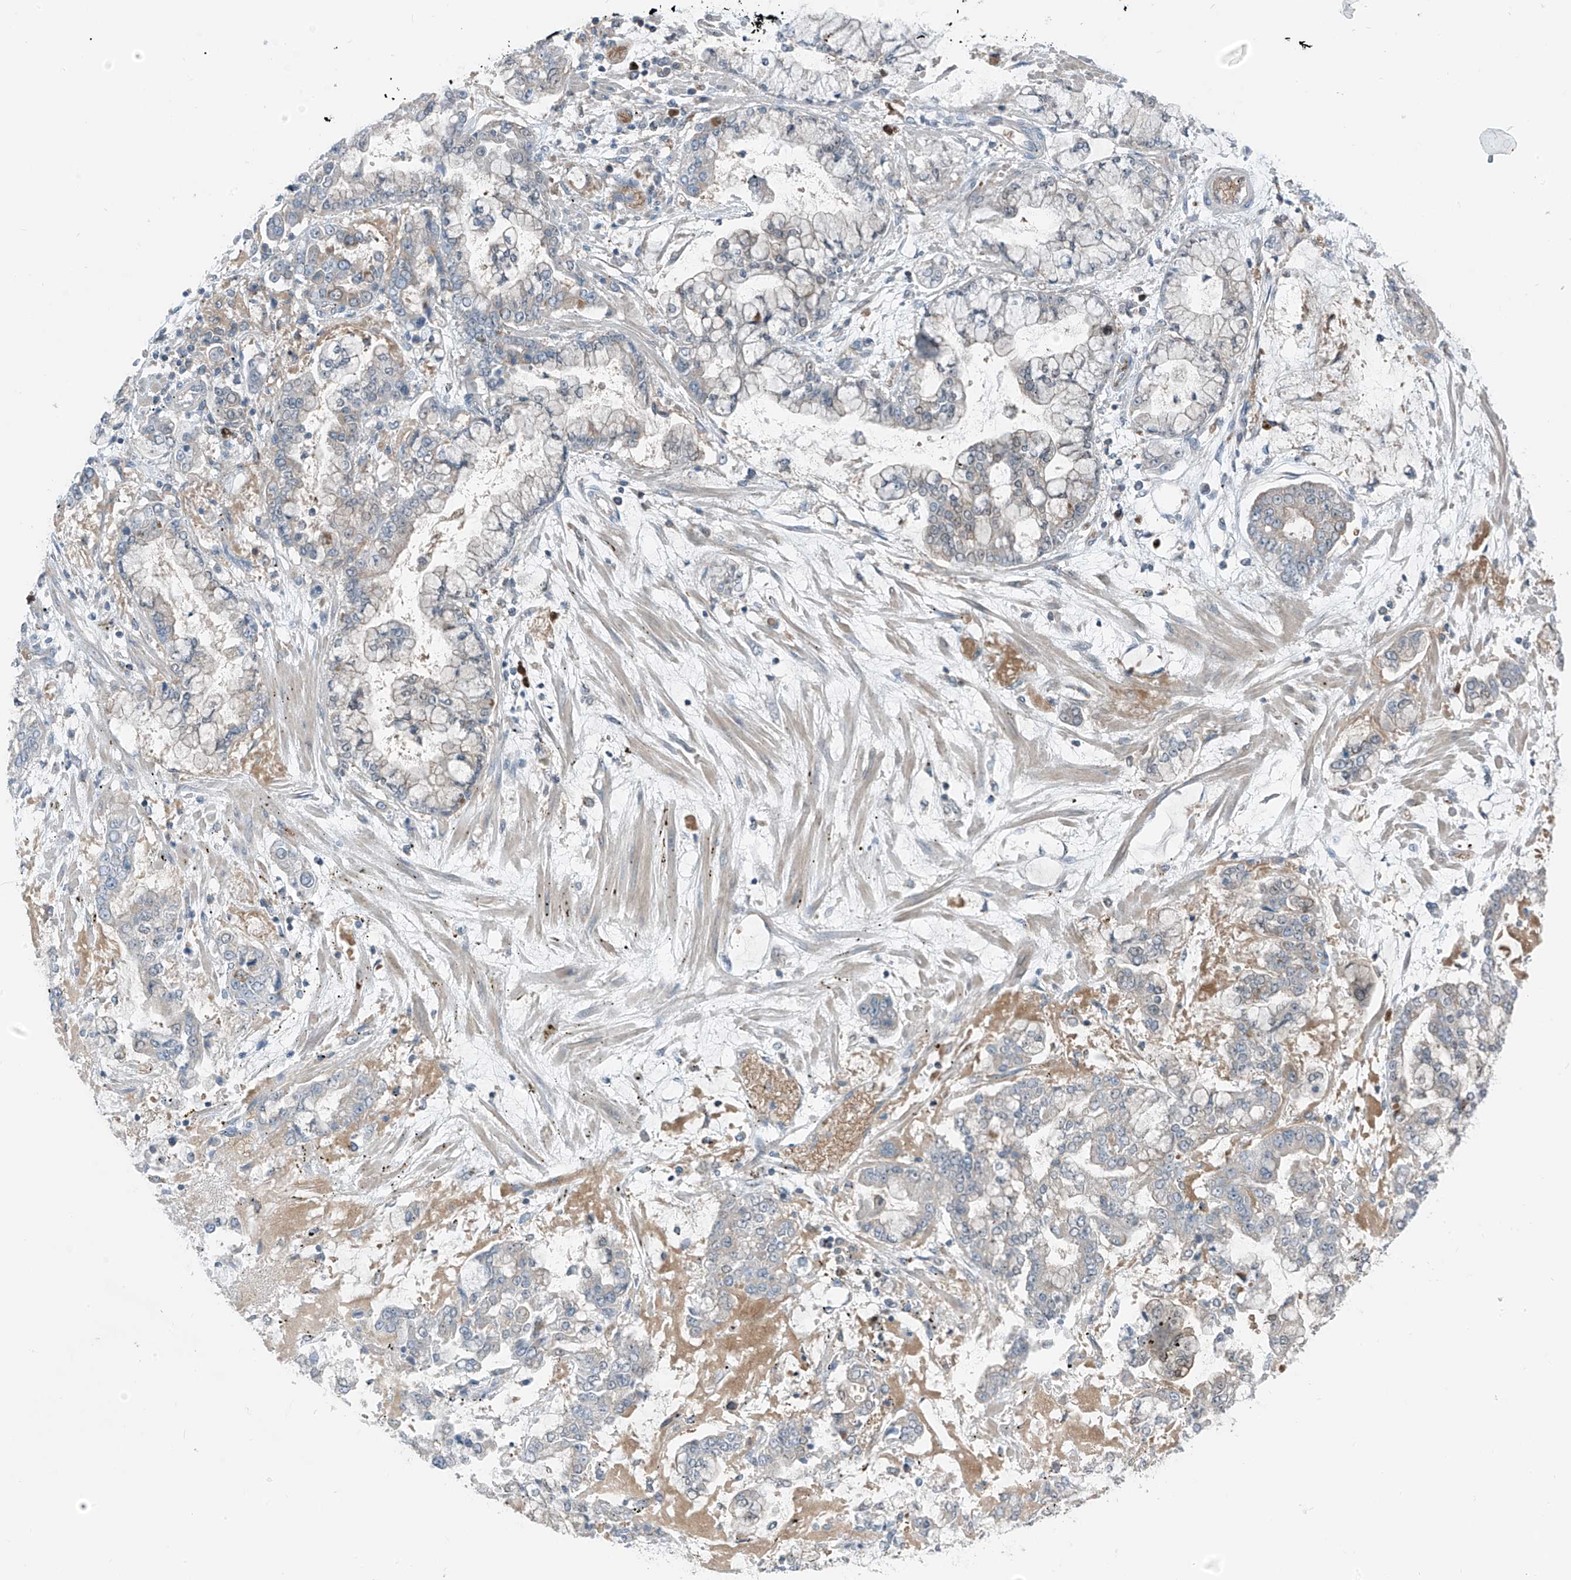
{"staining": {"intensity": "negative", "quantity": "none", "location": "none"}, "tissue": "stomach cancer", "cell_type": "Tumor cells", "image_type": "cancer", "snomed": [{"axis": "morphology", "description": "Normal tissue, NOS"}, {"axis": "morphology", "description": "Adenocarcinoma, NOS"}, {"axis": "topography", "description": "Stomach, upper"}, {"axis": "topography", "description": "Stomach"}], "caption": "Stomach adenocarcinoma was stained to show a protein in brown. There is no significant expression in tumor cells.", "gene": "SLC12A6", "patient": {"sex": "male", "age": 76}}